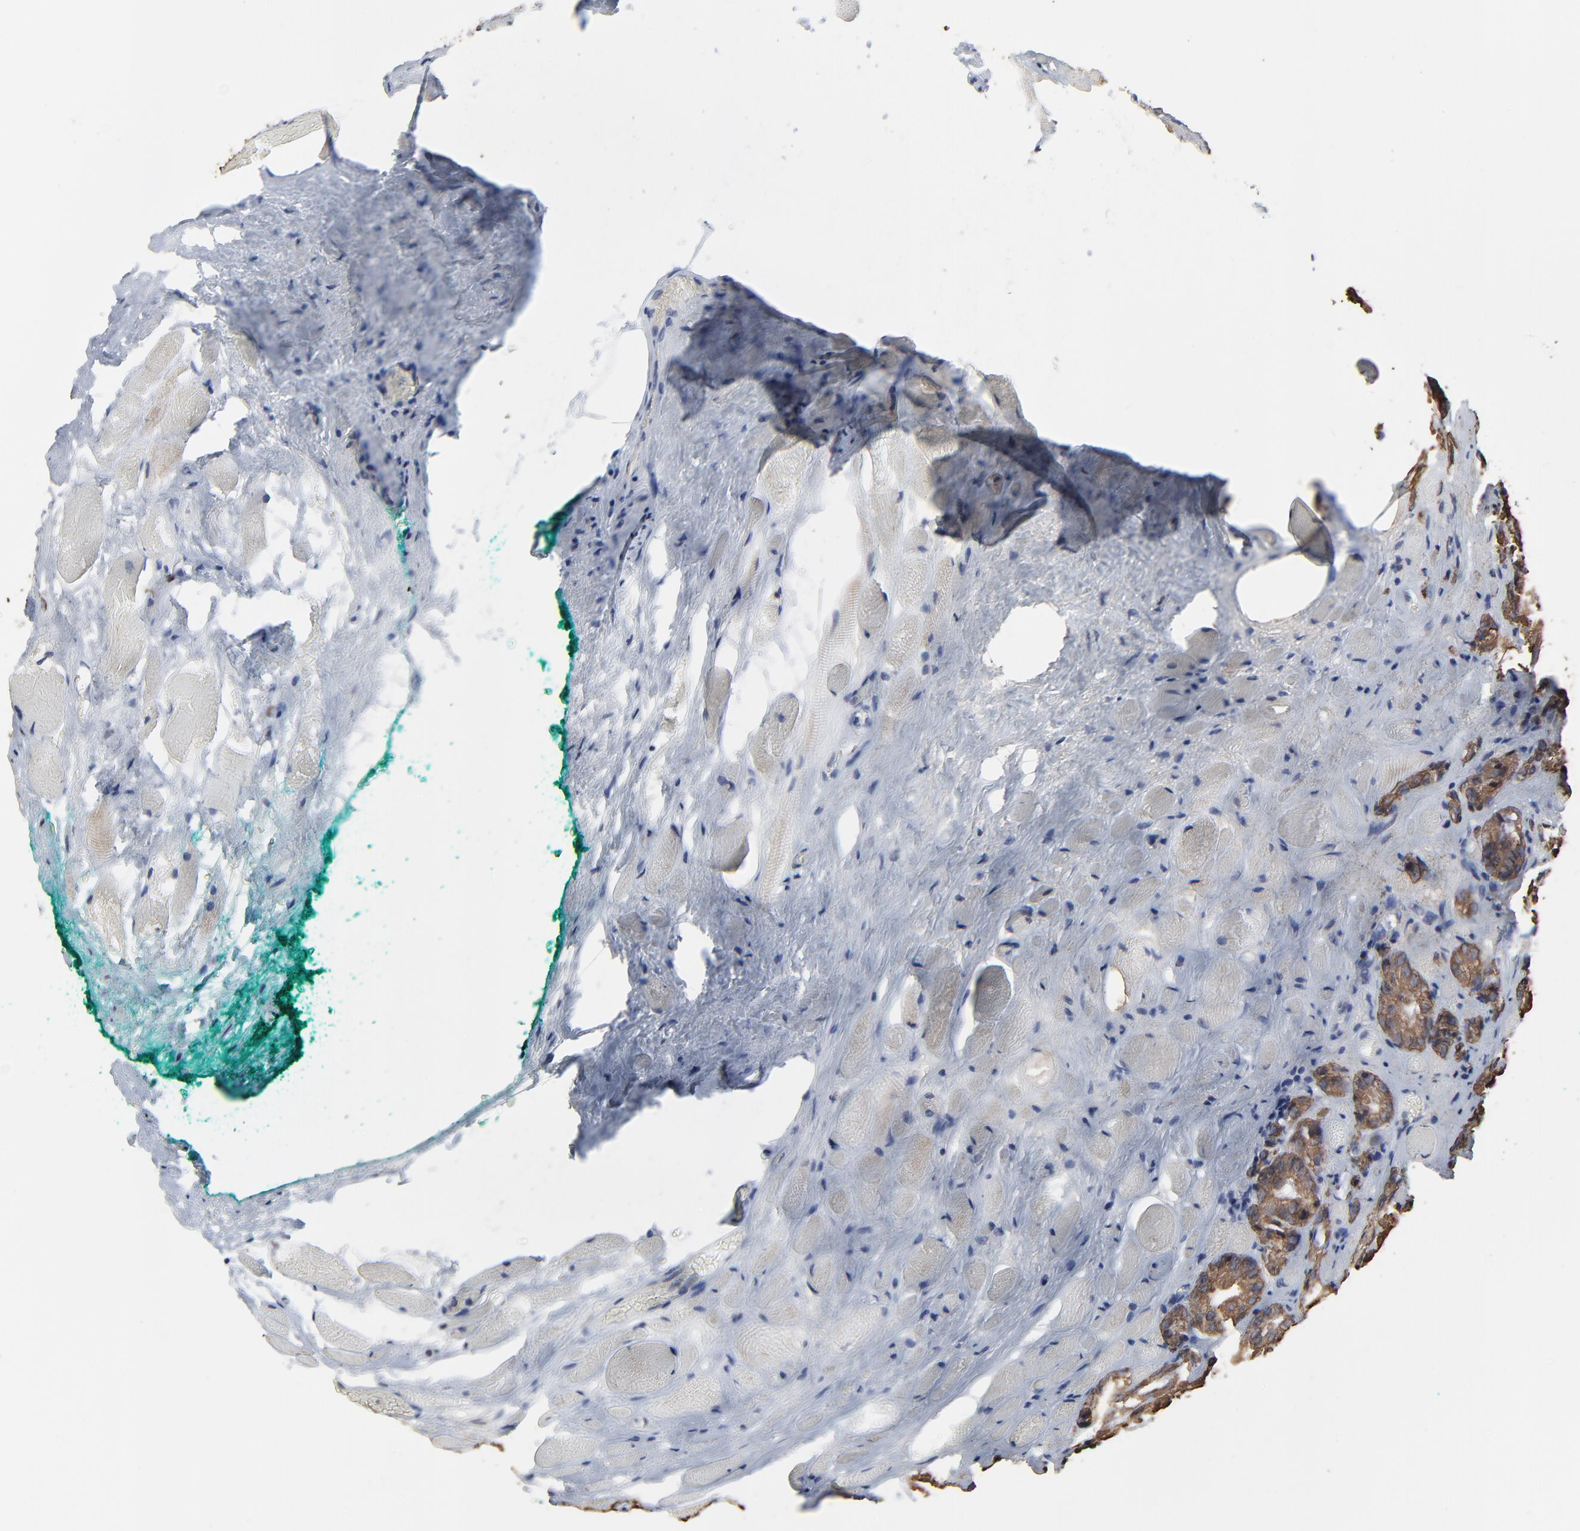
{"staining": {"intensity": "moderate", "quantity": ">75%", "location": "cytoplasmic/membranous"}, "tissue": "prostate cancer", "cell_type": "Tumor cells", "image_type": "cancer", "snomed": [{"axis": "morphology", "description": "Adenocarcinoma, Medium grade"}, {"axis": "topography", "description": "Prostate"}], "caption": "Immunohistochemical staining of prostate cancer reveals medium levels of moderate cytoplasmic/membranous positivity in approximately >75% of tumor cells. (DAB (3,3'-diaminobenzidine) IHC with brightfield microscopy, high magnification).", "gene": "LNX1", "patient": {"sex": "male", "age": 60}}